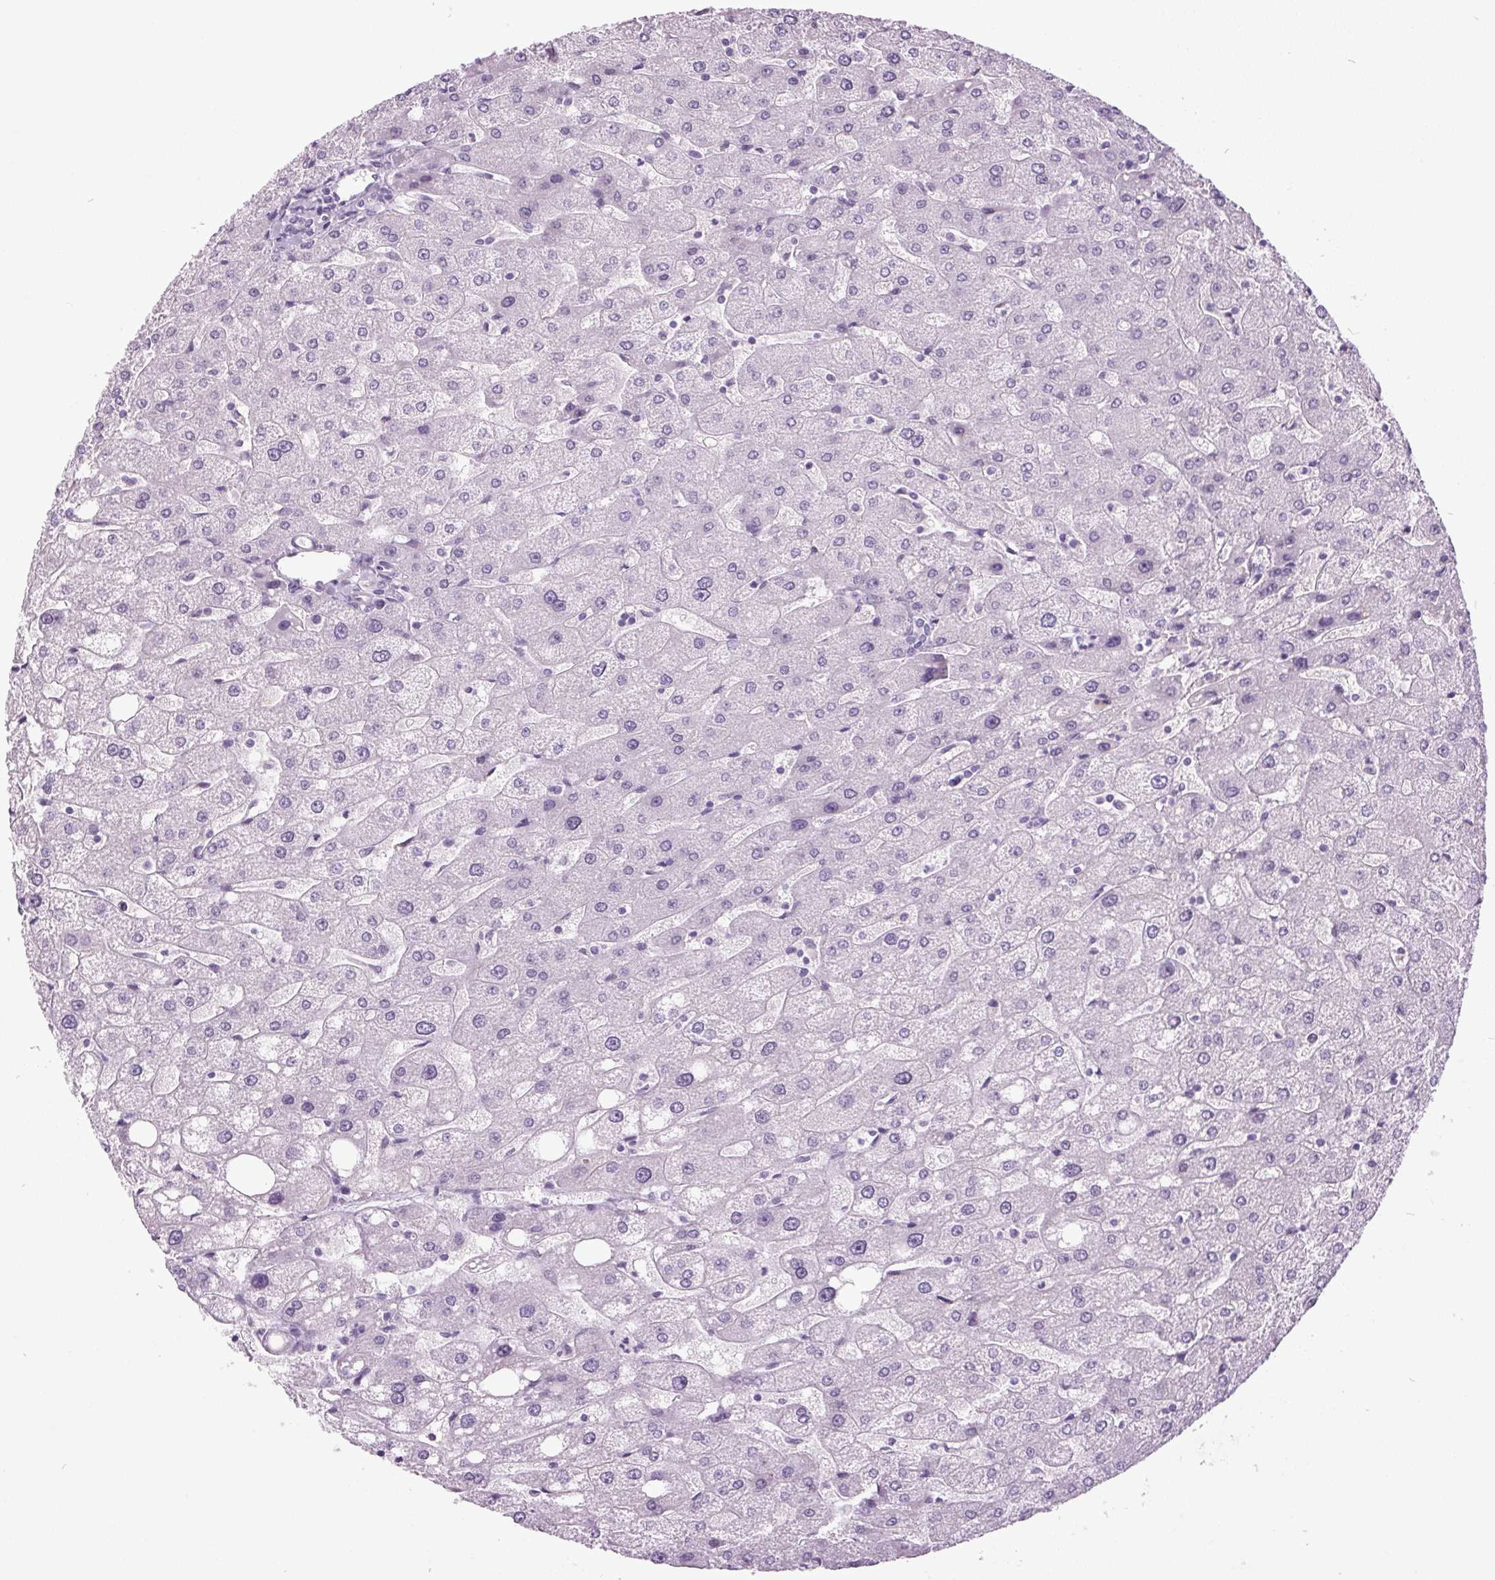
{"staining": {"intensity": "negative", "quantity": "none", "location": "none"}, "tissue": "liver", "cell_type": "Cholangiocytes", "image_type": "normal", "snomed": [{"axis": "morphology", "description": "Normal tissue, NOS"}, {"axis": "topography", "description": "Liver"}], "caption": "The immunohistochemistry histopathology image has no significant staining in cholangiocytes of liver.", "gene": "ODAD2", "patient": {"sex": "male", "age": 67}}